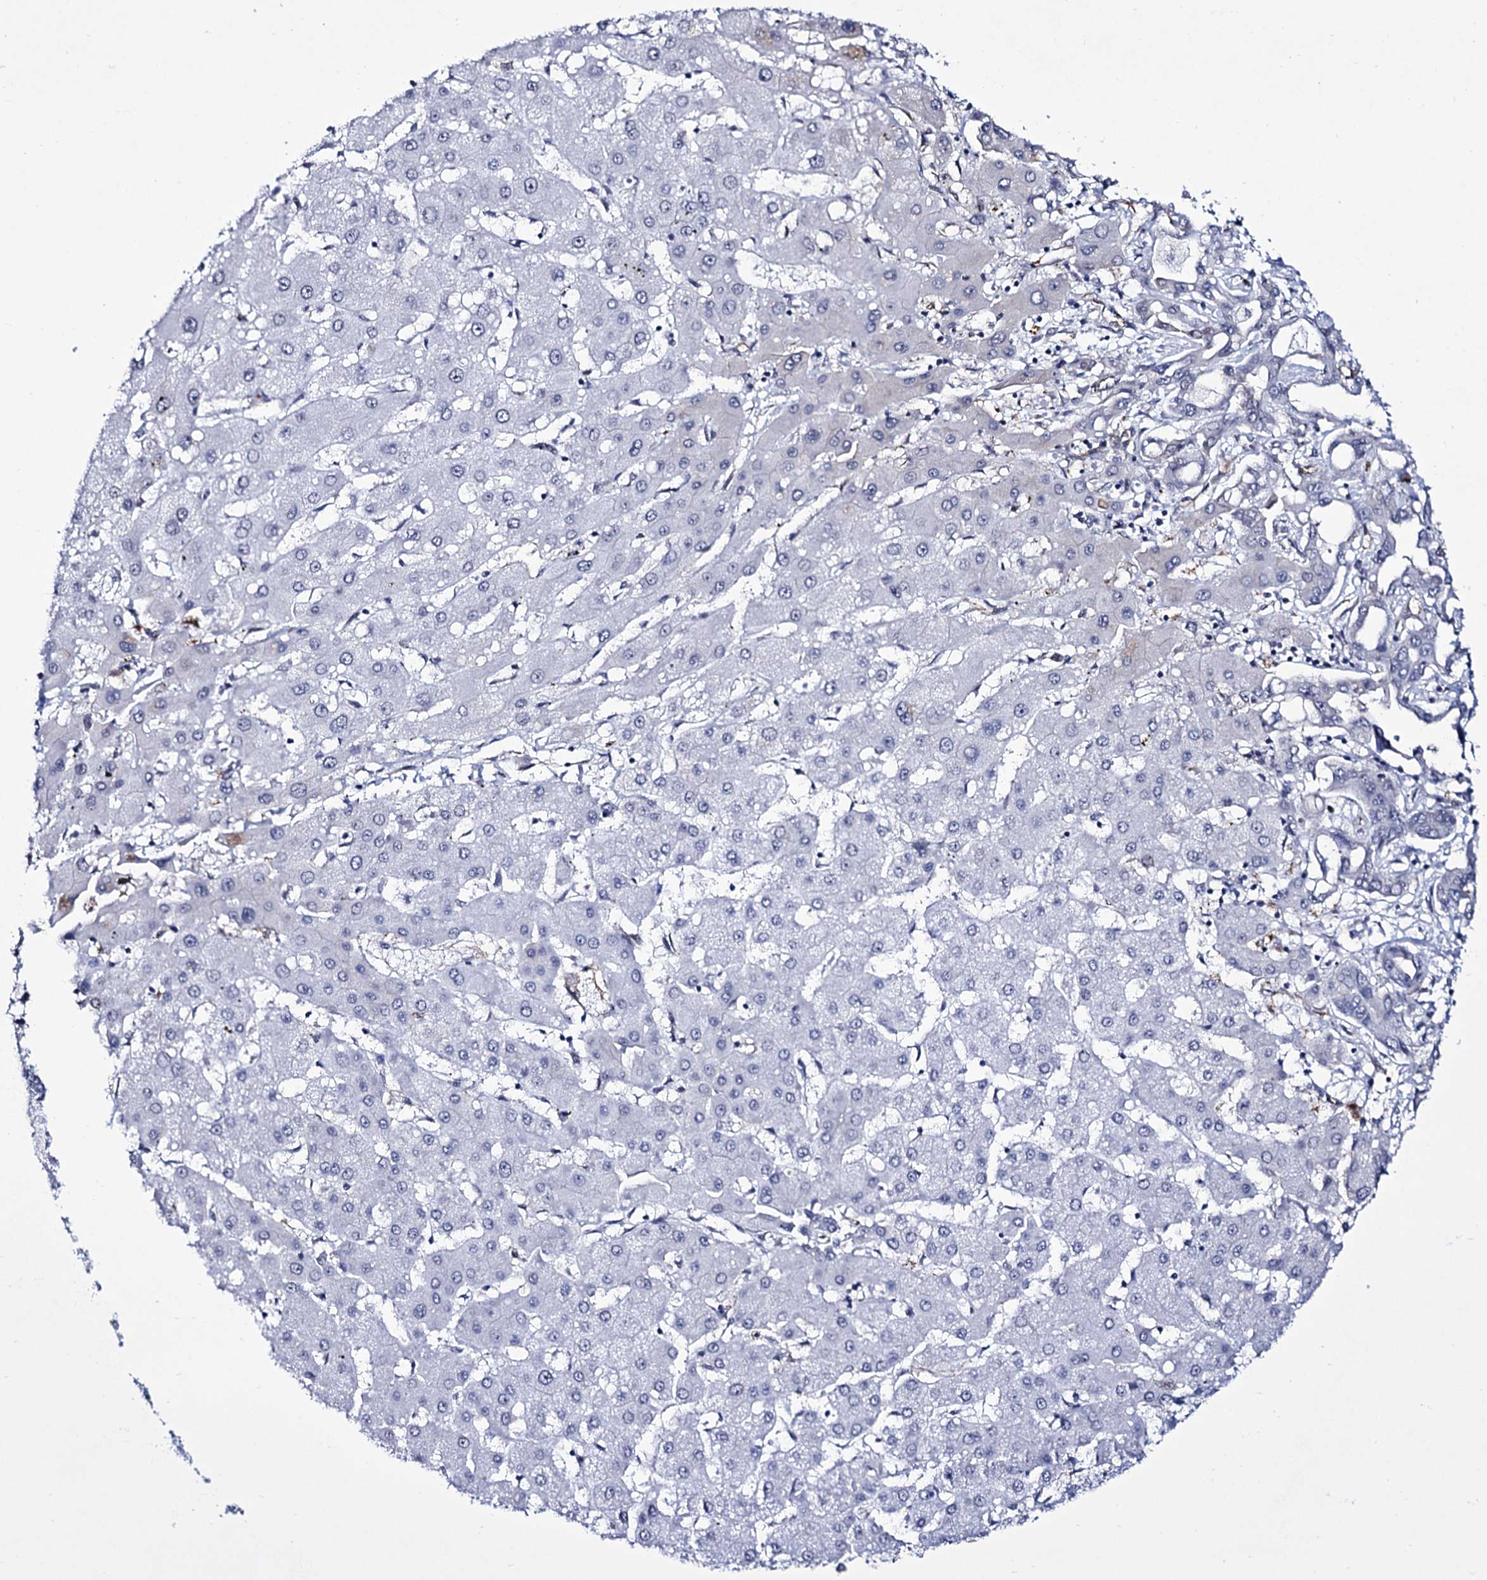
{"staining": {"intensity": "negative", "quantity": "none", "location": "none"}, "tissue": "liver cancer", "cell_type": "Tumor cells", "image_type": "cancer", "snomed": [{"axis": "morphology", "description": "Cholangiocarcinoma"}, {"axis": "topography", "description": "Liver"}], "caption": "DAB immunohistochemical staining of human liver cancer (cholangiocarcinoma) reveals no significant staining in tumor cells.", "gene": "ZC3H12C", "patient": {"sex": "male", "age": 59}}